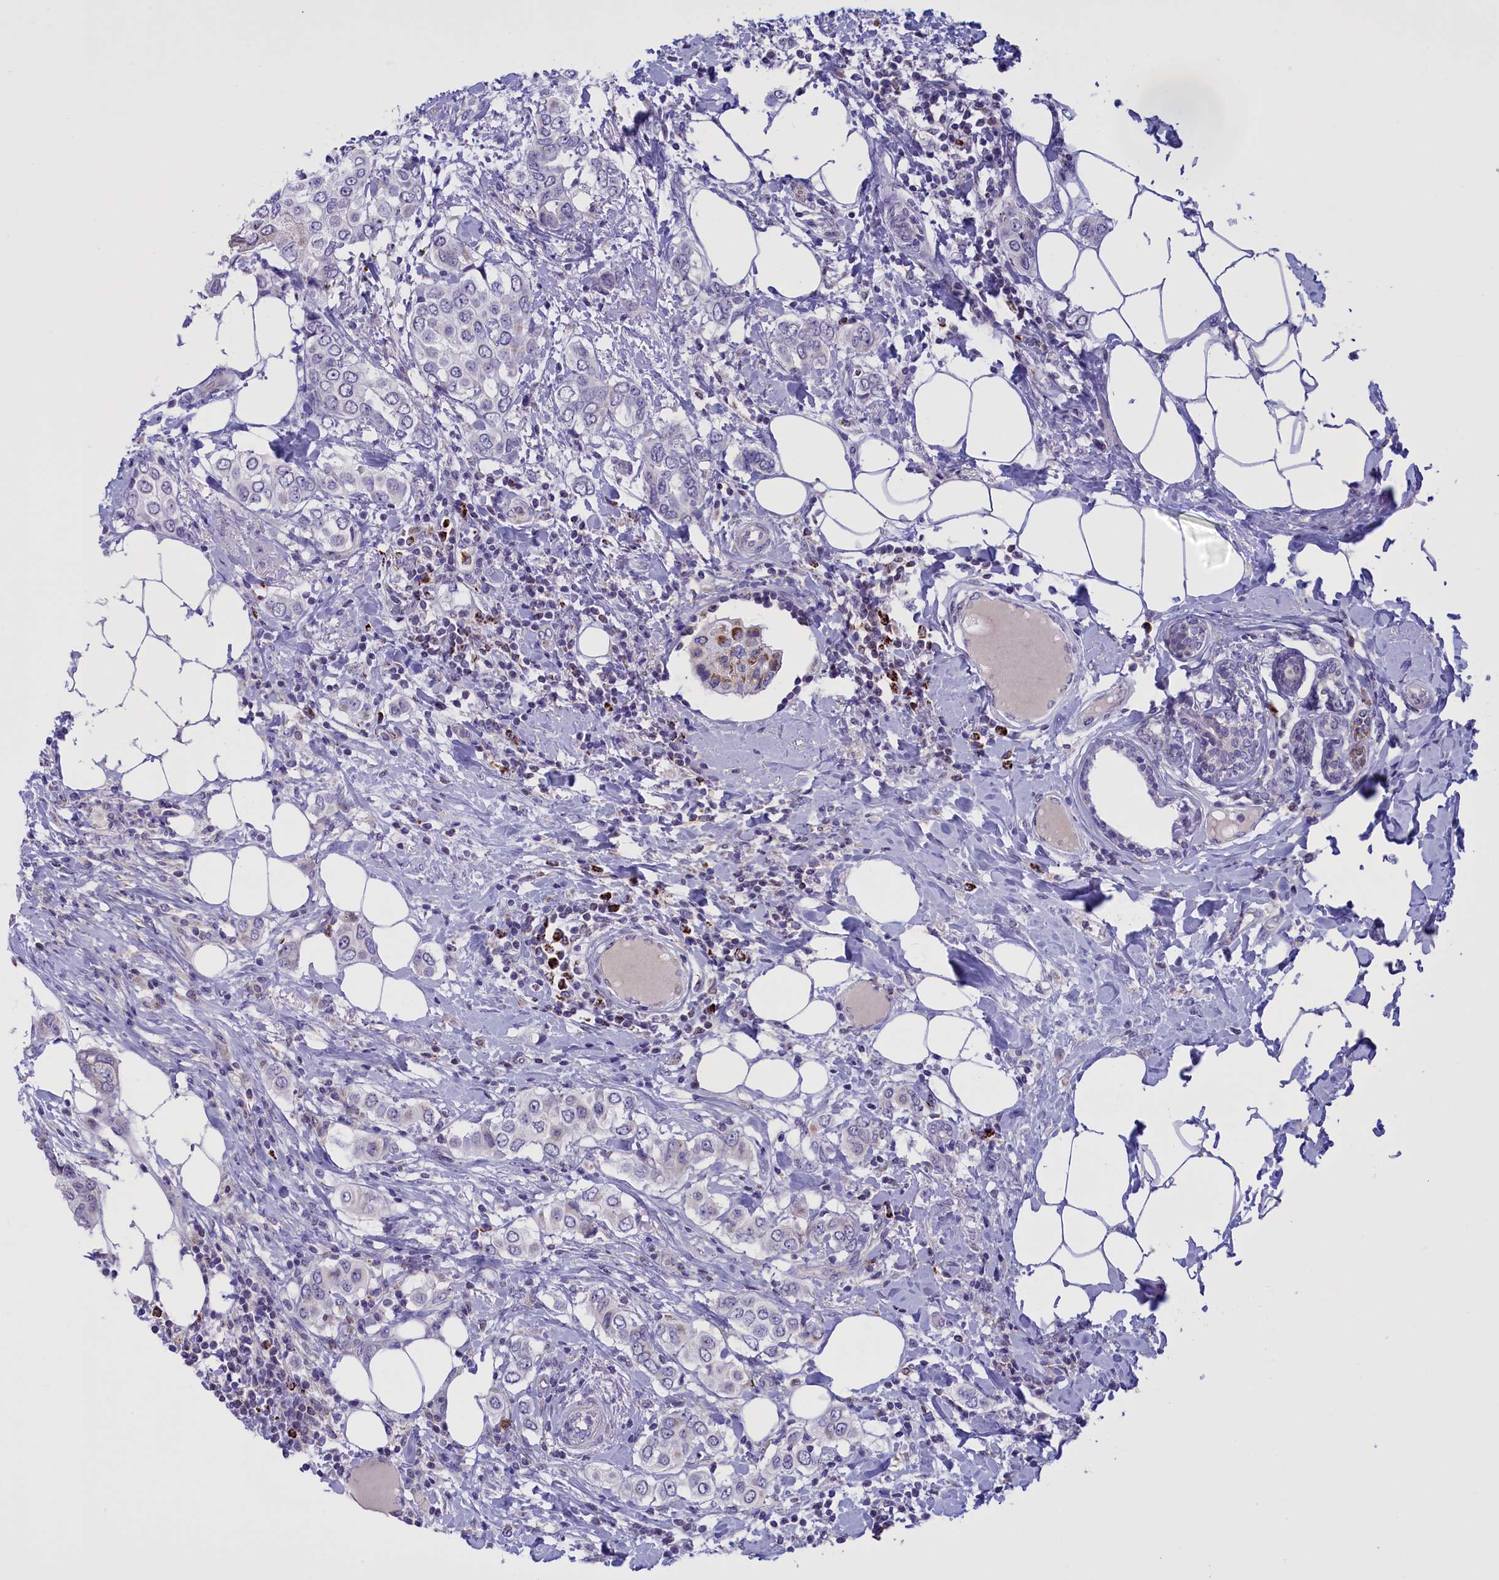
{"staining": {"intensity": "negative", "quantity": "none", "location": "none"}, "tissue": "breast cancer", "cell_type": "Tumor cells", "image_type": "cancer", "snomed": [{"axis": "morphology", "description": "Lobular carcinoma"}, {"axis": "topography", "description": "Breast"}], "caption": "Immunohistochemistry histopathology image of neoplastic tissue: human breast cancer (lobular carcinoma) stained with DAB (3,3'-diaminobenzidine) demonstrates no significant protein staining in tumor cells.", "gene": "FAM149B1", "patient": {"sex": "female", "age": 51}}